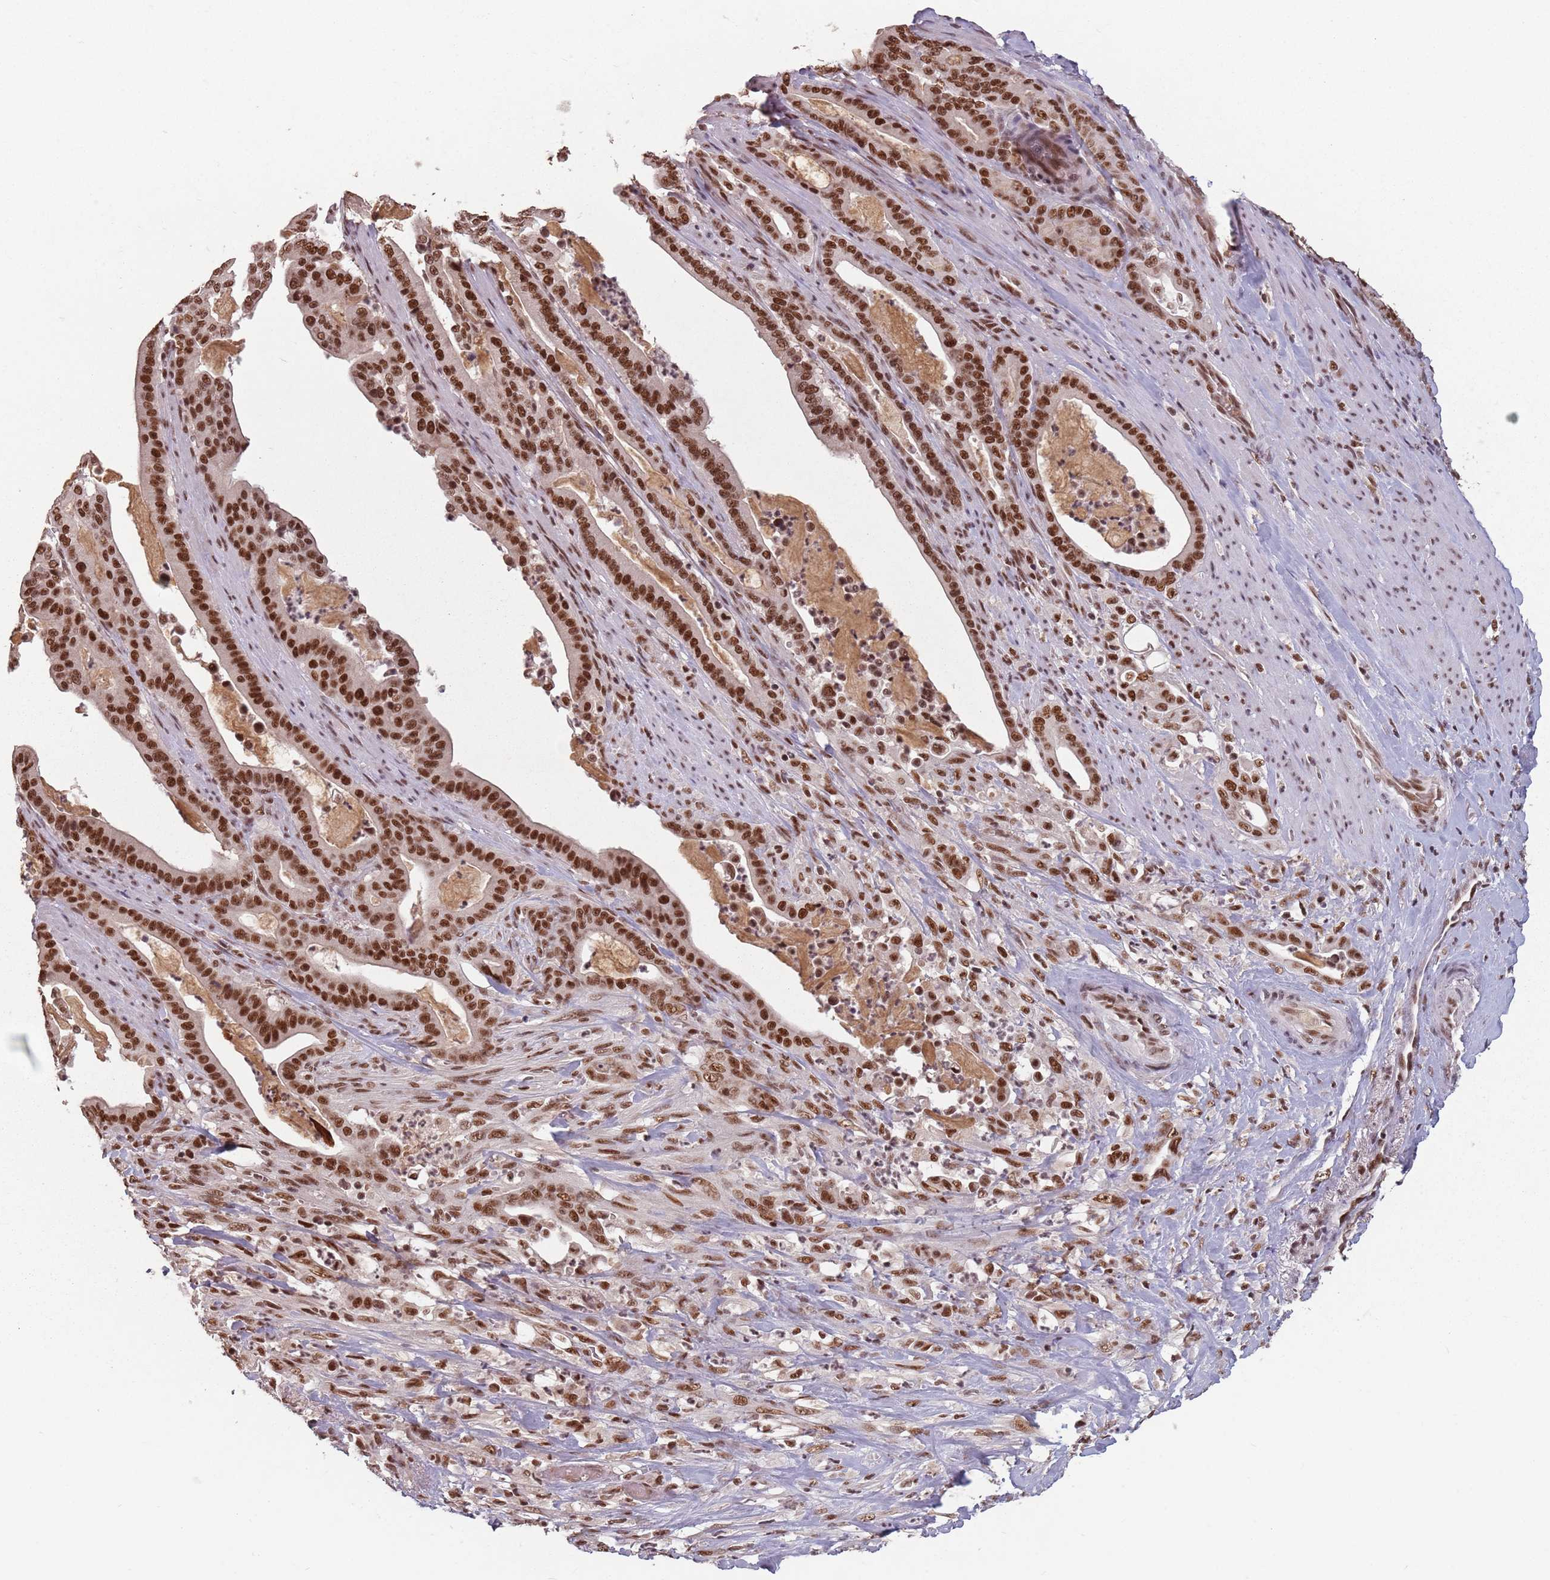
{"staining": {"intensity": "strong", "quantity": ">75%", "location": "nuclear"}, "tissue": "pancreatic cancer", "cell_type": "Tumor cells", "image_type": "cancer", "snomed": [{"axis": "morphology", "description": "Adenocarcinoma, NOS"}, {"axis": "topography", "description": "Pancreas"}], "caption": "Approximately >75% of tumor cells in human pancreatic cancer reveal strong nuclear protein expression as visualized by brown immunohistochemical staining.", "gene": "NCBP1", "patient": {"sex": "male", "age": 63}}